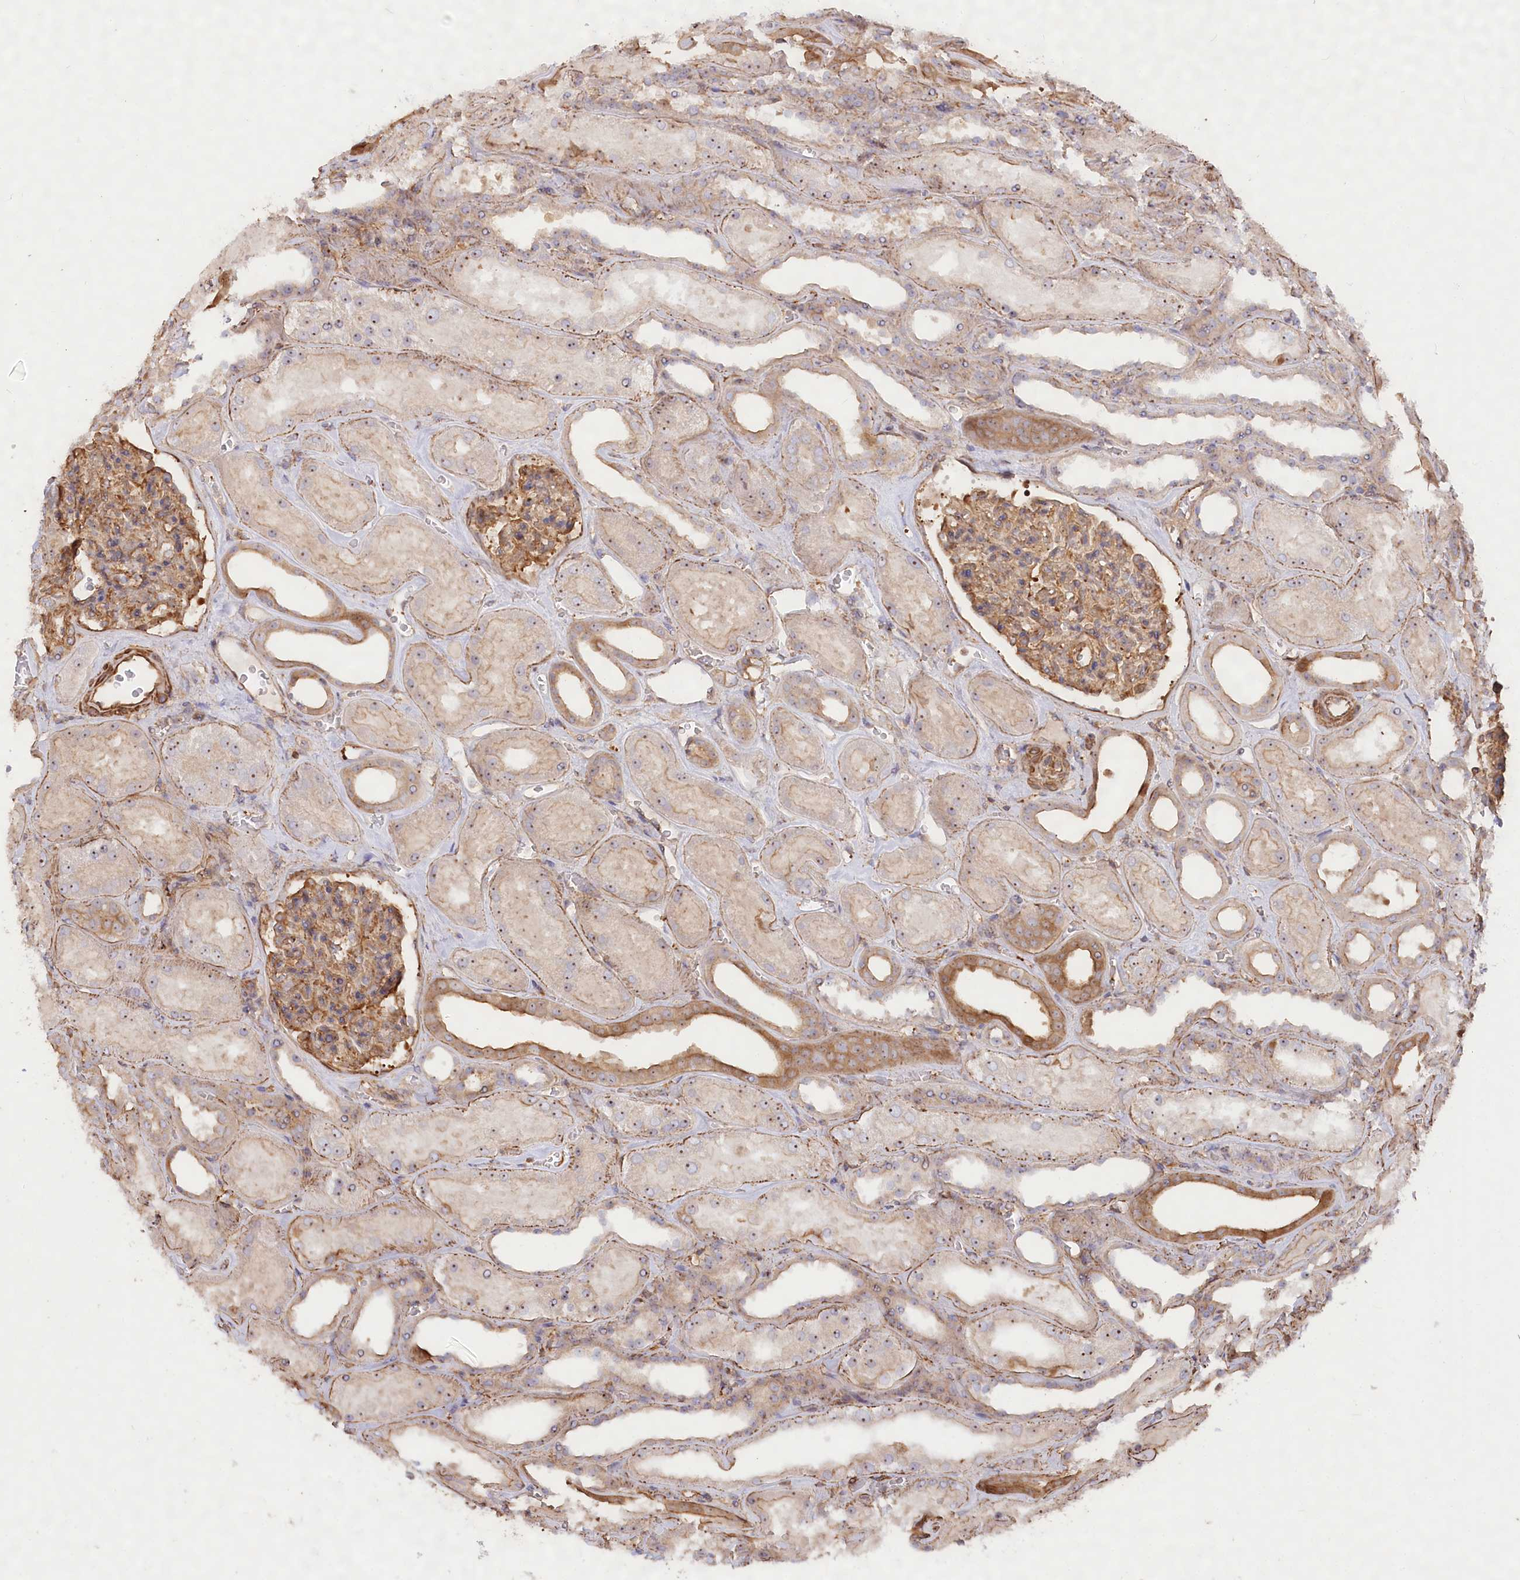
{"staining": {"intensity": "moderate", "quantity": "25%-75%", "location": "cytoplasmic/membranous"}, "tissue": "kidney", "cell_type": "Cells in glomeruli", "image_type": "normal", "snomed": [{"axis": "morphology", "description": "Normal tissue, NOS"}, {"axis": "morphology", "description": "Adenocarcinoma, NOS"}, {"axis": "topography", "description": "Kidney"}], "caption": "The photomicrograph reveals staining of normal kidney, revealing moderate cytoplasmic/membranous protein staining (brown color) within cells in glomeruli.", "gene": "WDR36", "patient": {"sex": "female", "age": 68}}